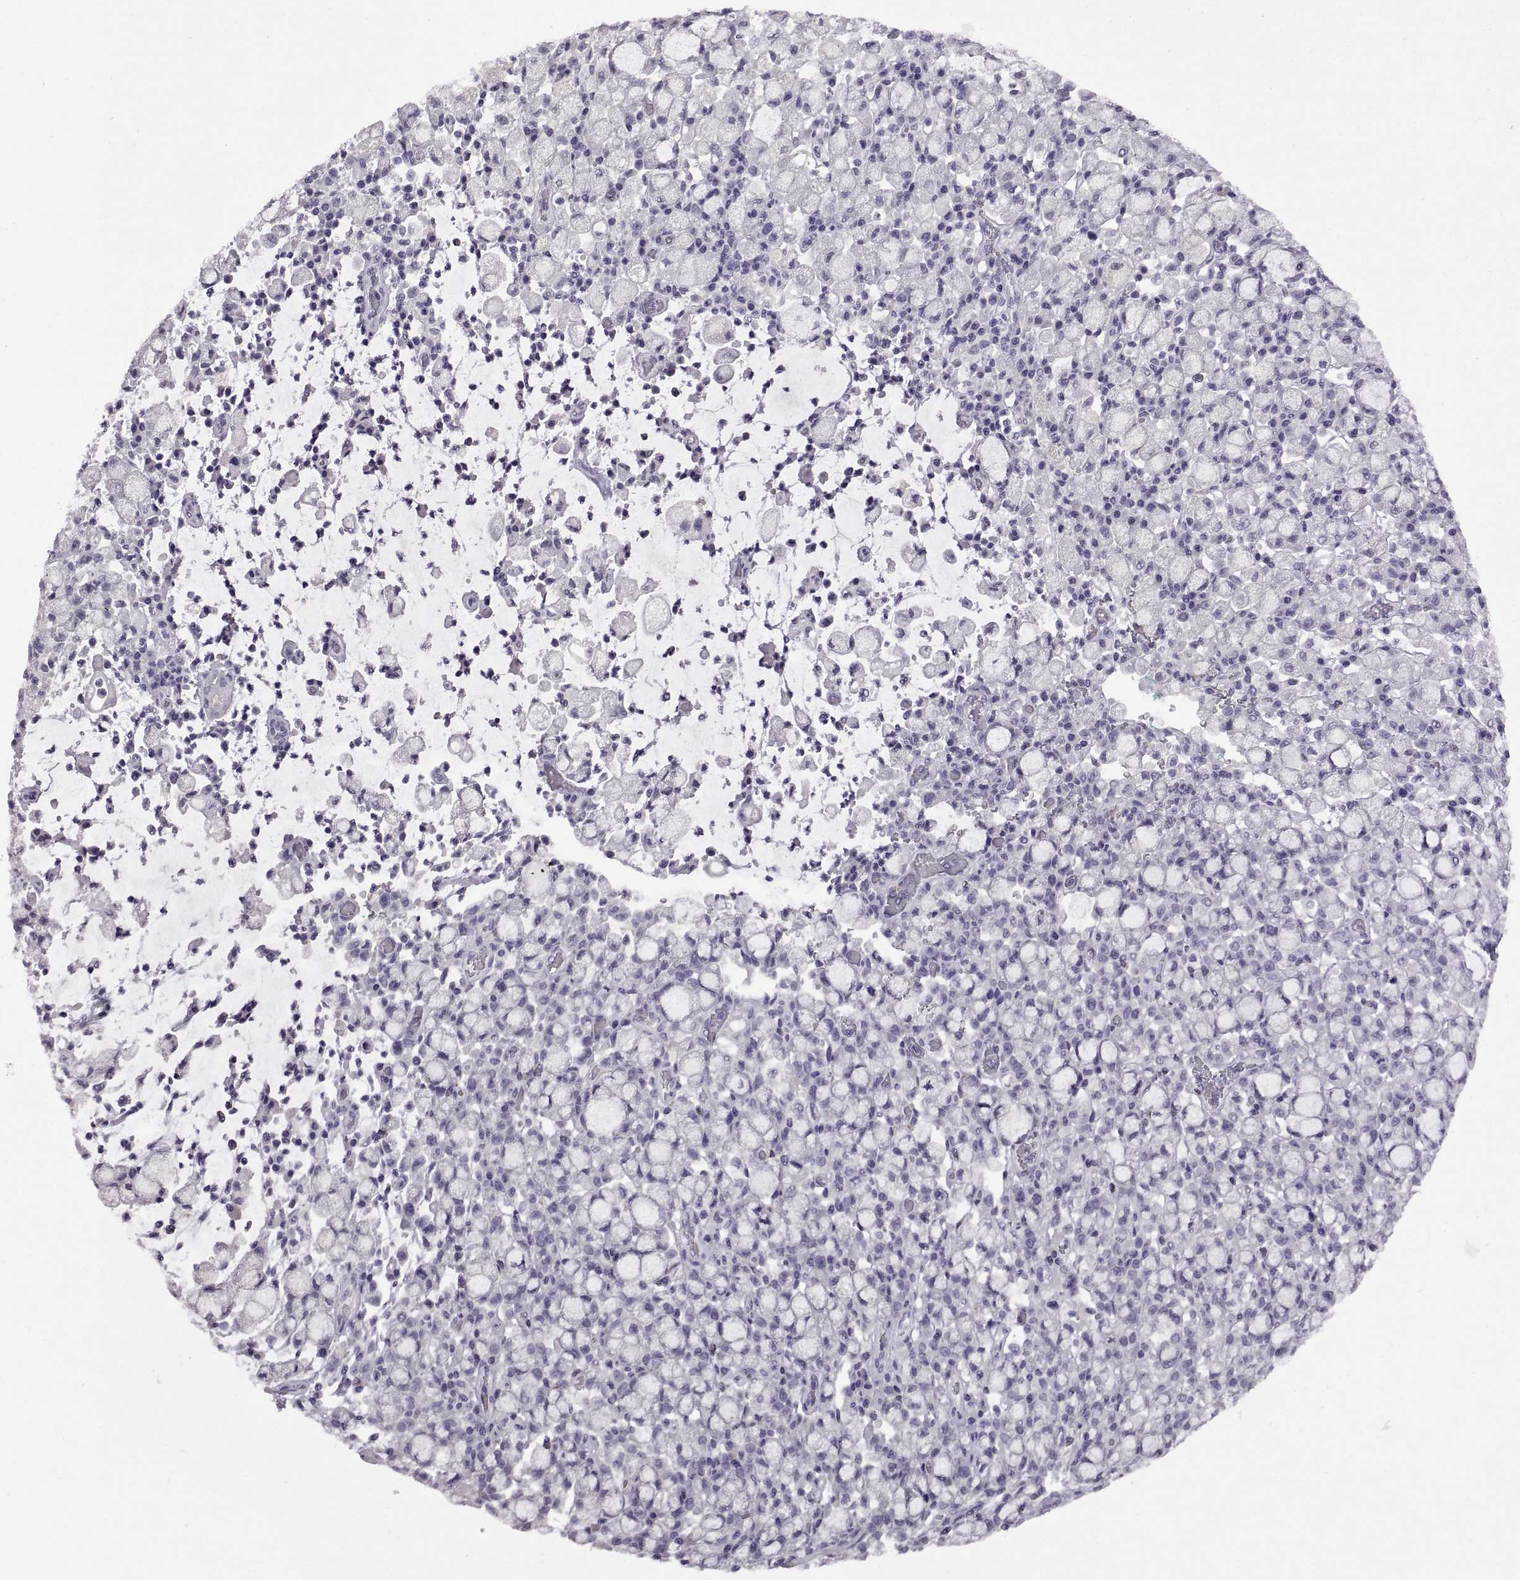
{"staining": {"intensity": "negative", "quantity": "none", "location": "none"}, "tissue": "stomach cancer", "cell_type": "Tumor cells", "image_type": "cancer", "snomed": [{"axis": "morphology", "description": "Adenocarcinoma, NOS"}, {"axis": "topography", "description": "Stomach"}], "caption": "Immunohistochemistry (IHC) histopathology image of human stomach adenocarcinoma stained for a protein (brown), which demonstrates no positivity in tumor cells.", "gene": "RDM1", "patient": {"sex": "male", "age": 58}}